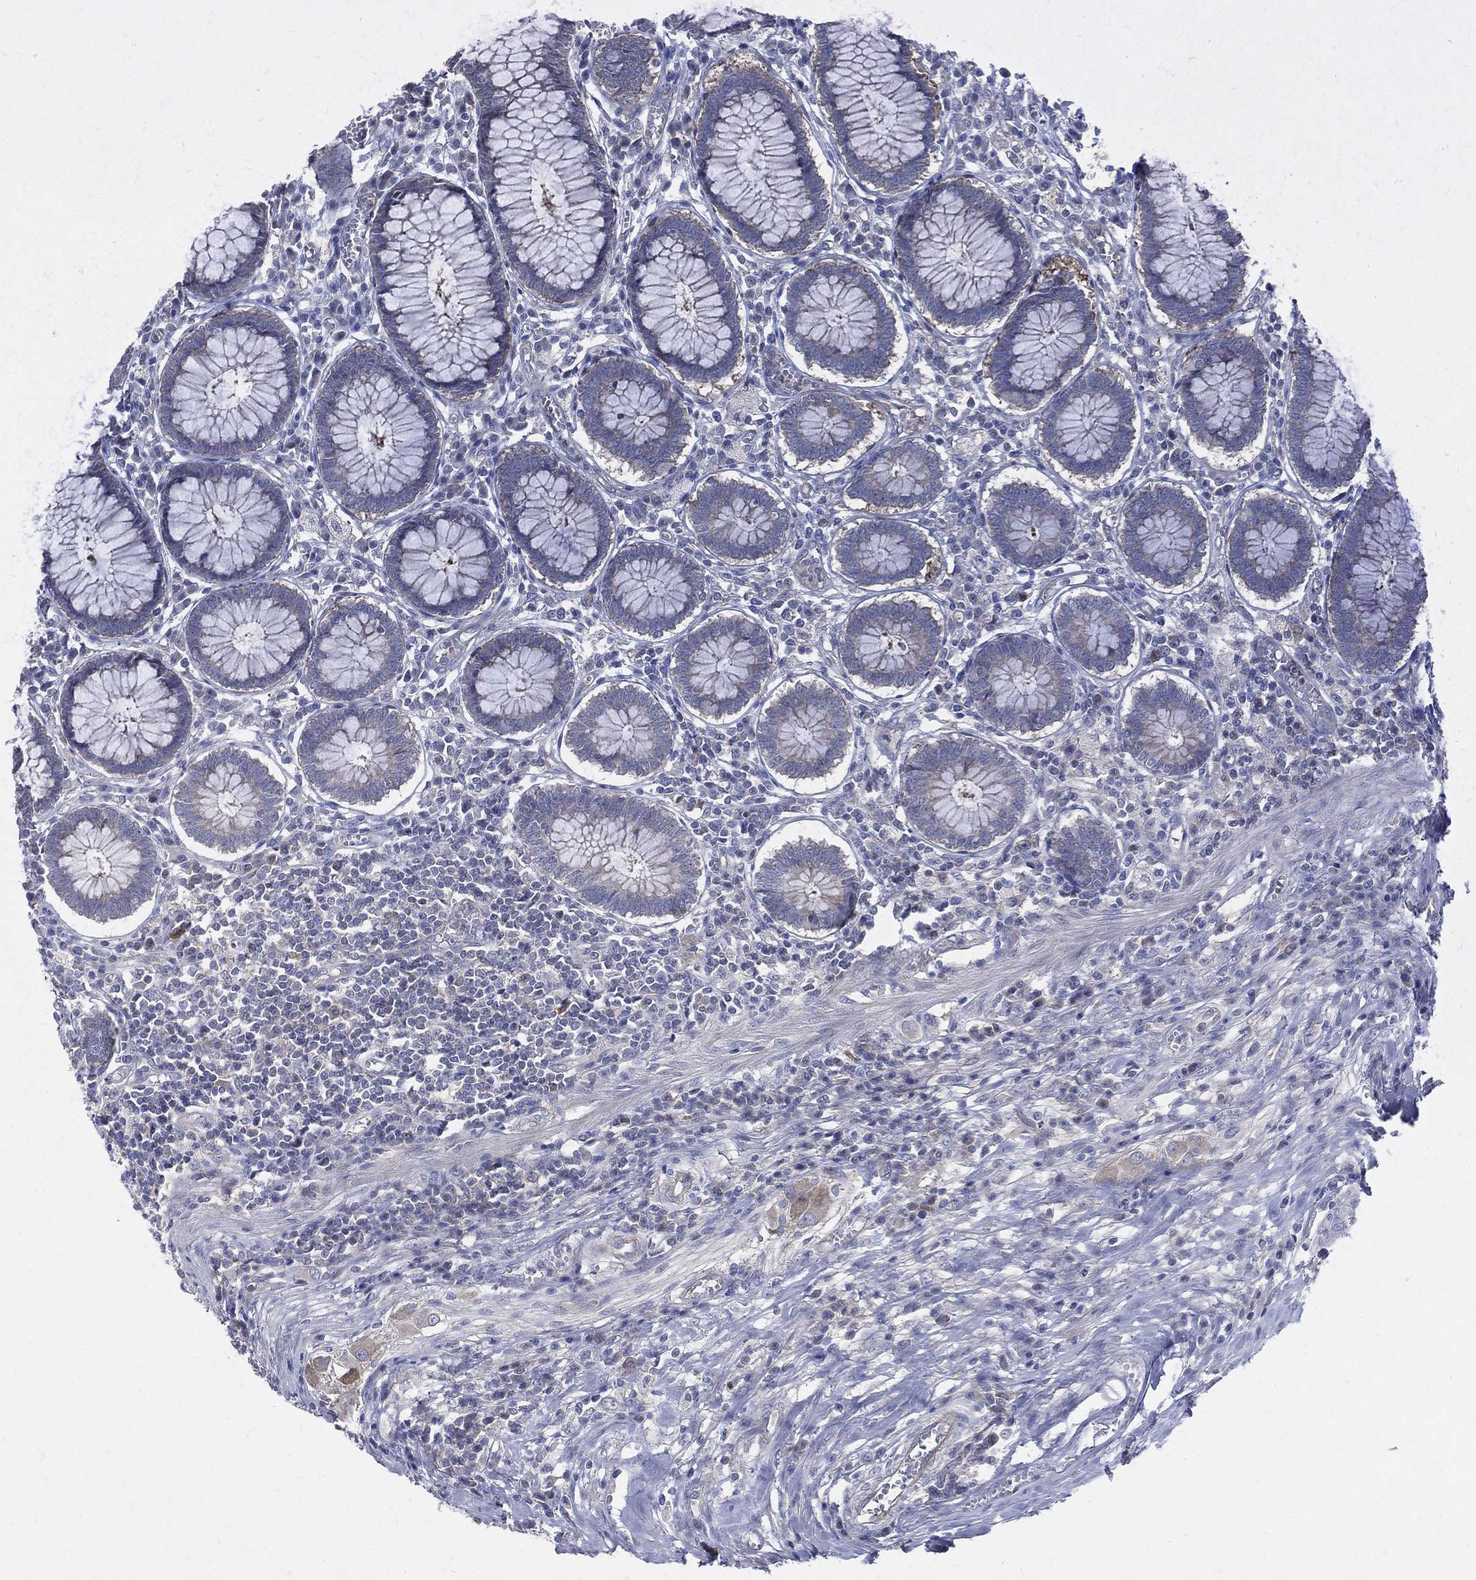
{"staining": {"intensity": "moderate", "quantity": "<25%", "location": "cytoplasmic/membranous"}, "tissue": "colon", "cell_type": "Endothelial cells", "image_type": "normal", "snomed": [{"axis": "morphology", "description": "Normal tissue, NOS"}, {"axis": "topography", "description": "Colon"}], "caption": "Immunohistochemistry (DAB (3,3'-diaminobenzidine)) staining of normal human colon displays moderate cytoplasmic/membranous protein positivity in about <25% of endothelial cells. The staining was performed using DAB, with brown indicating positive protein expression. Nuclei are stained blue with hematoxylin.", "gene": "POMZP3", "patient": {"sex": "male", "age": 65}}